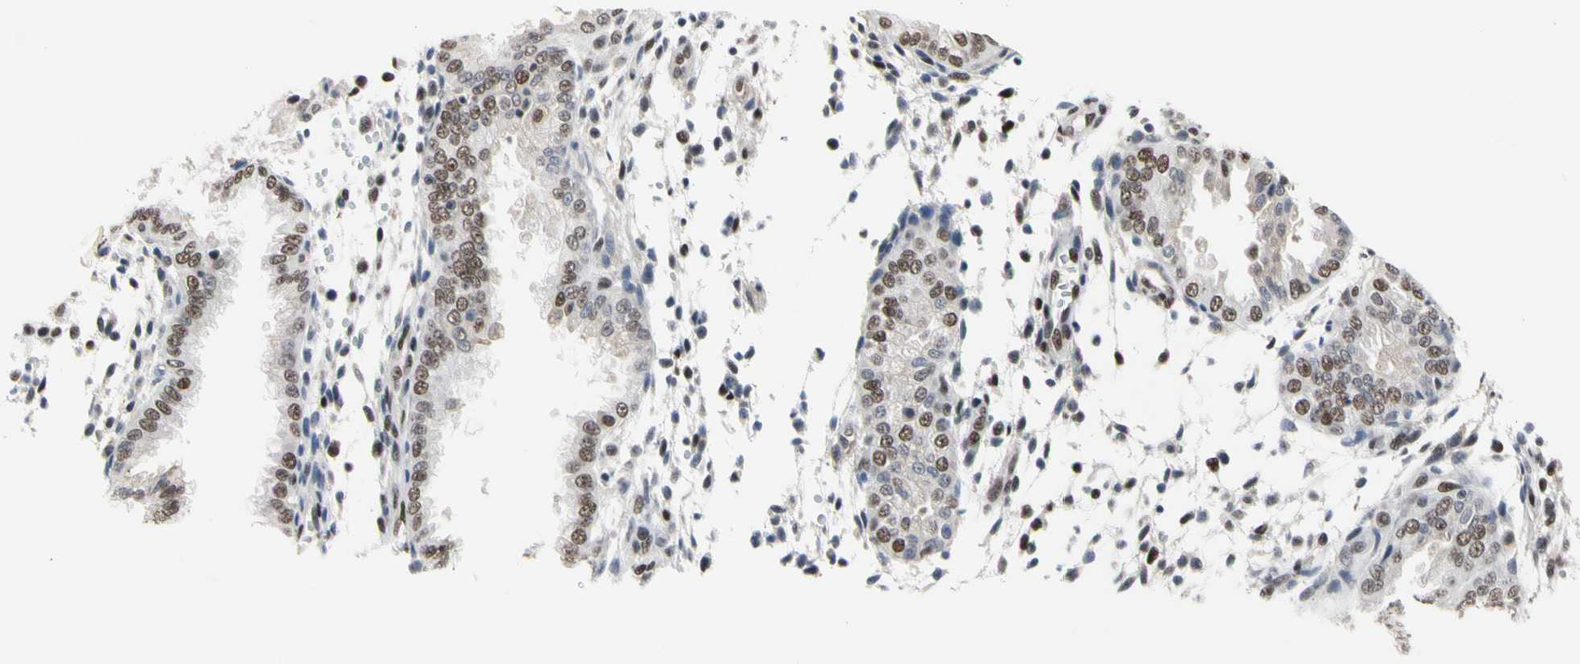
{"staining": {"intensity": "moderate", "quantity": ">75%", "location": "nuclear"}, "tissue": "endometrium", "cell_type": "Cells in endometrial stroma", "image_type": "normal", "snomed": [{"axis": "morphology", "description": "Normal tissue, NOS"}, {"axis": "topography", "description": "Endometrium"}], "caption": "DAB immunohistochemical staining of unremarkable endometrium shows moderate nuclear protein positivity in about >75% of cells in endometrial stroma. (Stains: DAB (3,3'-diaminobenzidine) in brown, nuclei in blue, Microscopy: brightfield microscopy at high magnification).", "gene": "FAM98B", "patient": {"sex": "female", "age": 33}}